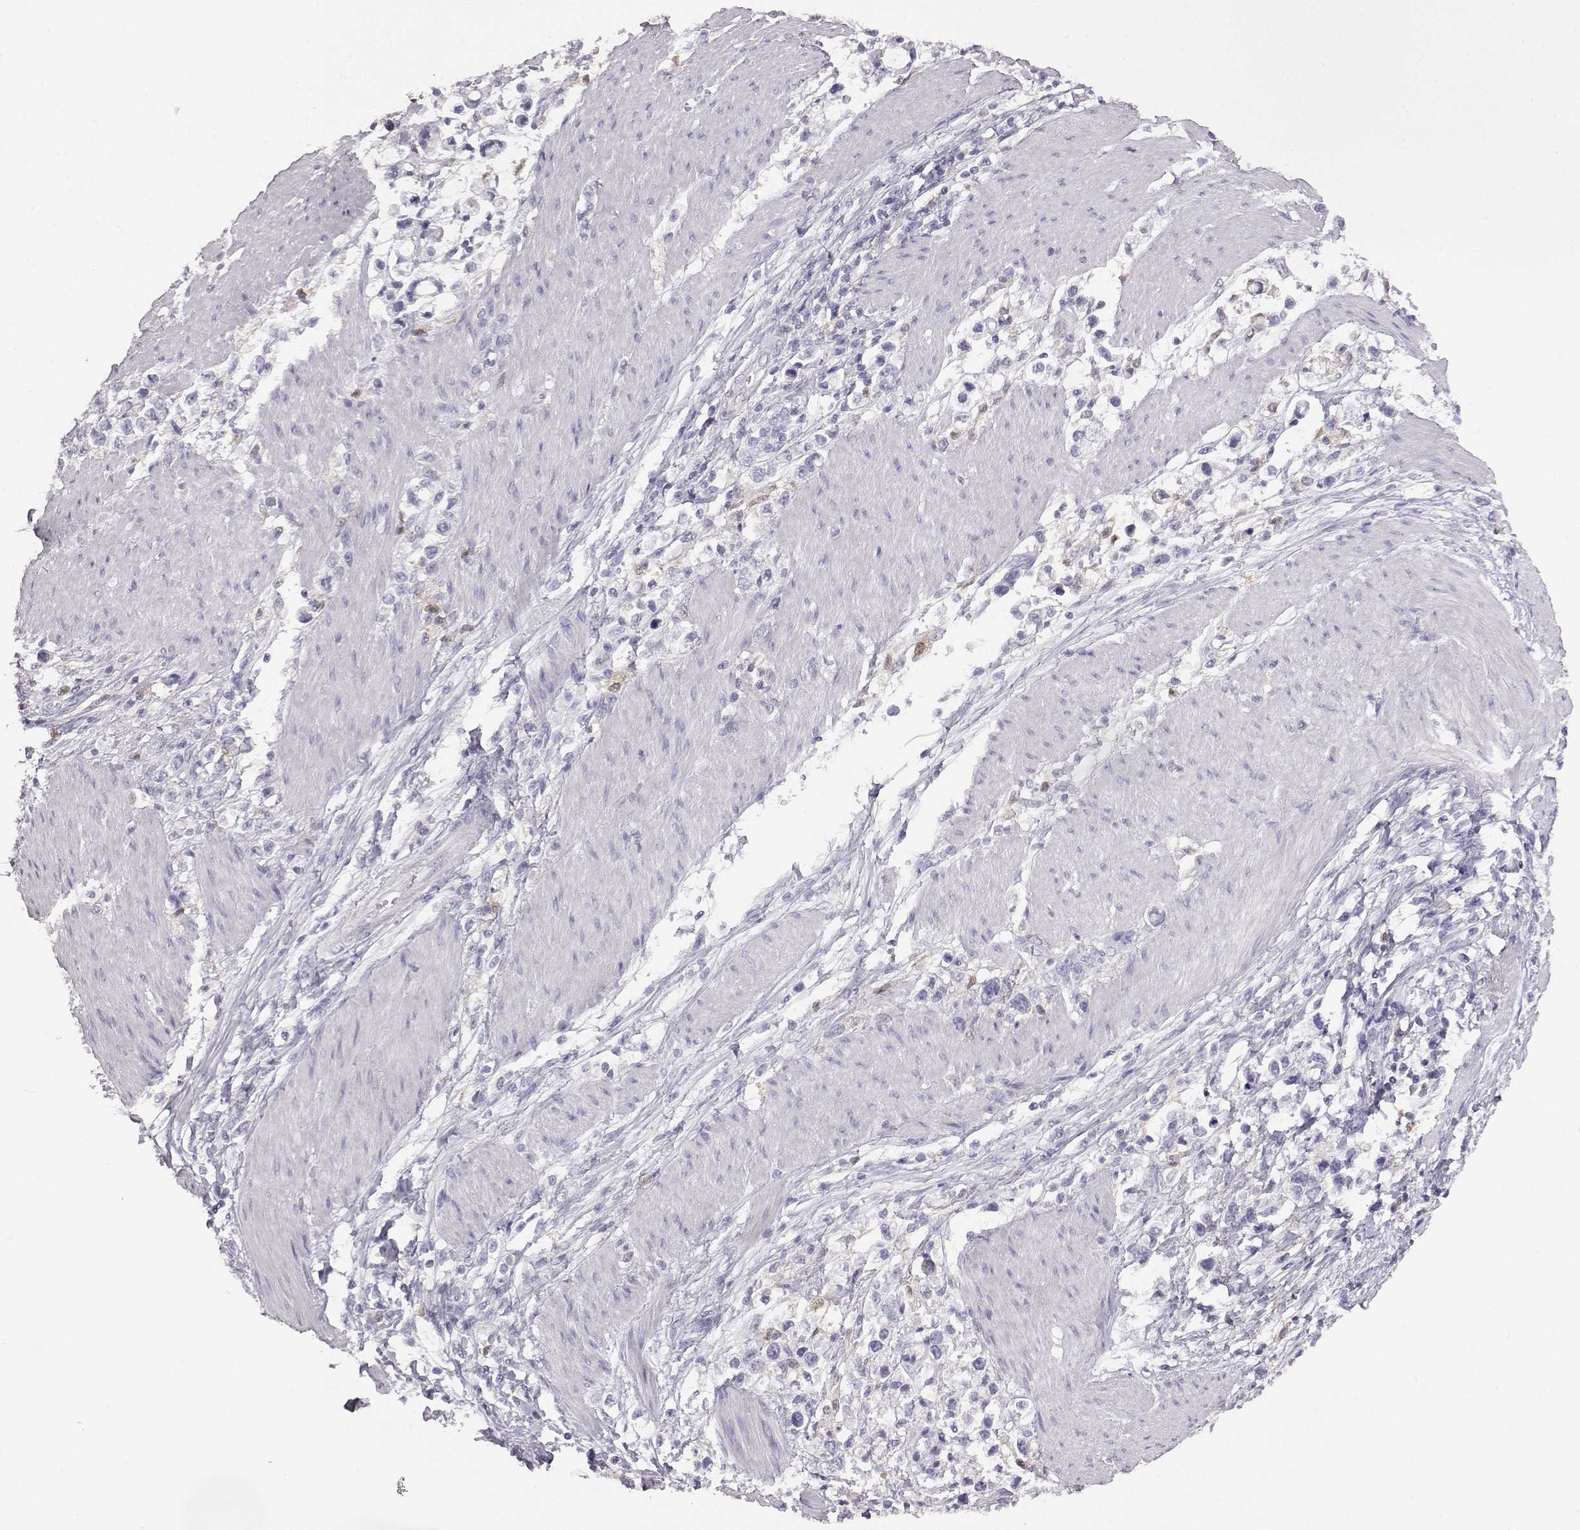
{"staining": {"intensity": "negative", "quantity": "none", "location": "none"}, "tissue": "stomach cancer", "cell_type": "Tumor cells", "image_type": "cancer", "snomed": [{"axis": "morphology", "description": "Adenocarcinoma, NOS"}, {"axis": "topography", "description": "Stomach"}], "caption": "Tumor cells are negative for protein expression in human stomach cancer (adenocarcinoma). The staining is performed using DAB (3,3'-diaminobenzidine) brown chromogen with nuclei counter-stained in using hematoxylin.", "gene": "AKR1B1", "patient": {"sex": "male", "age": 63}}